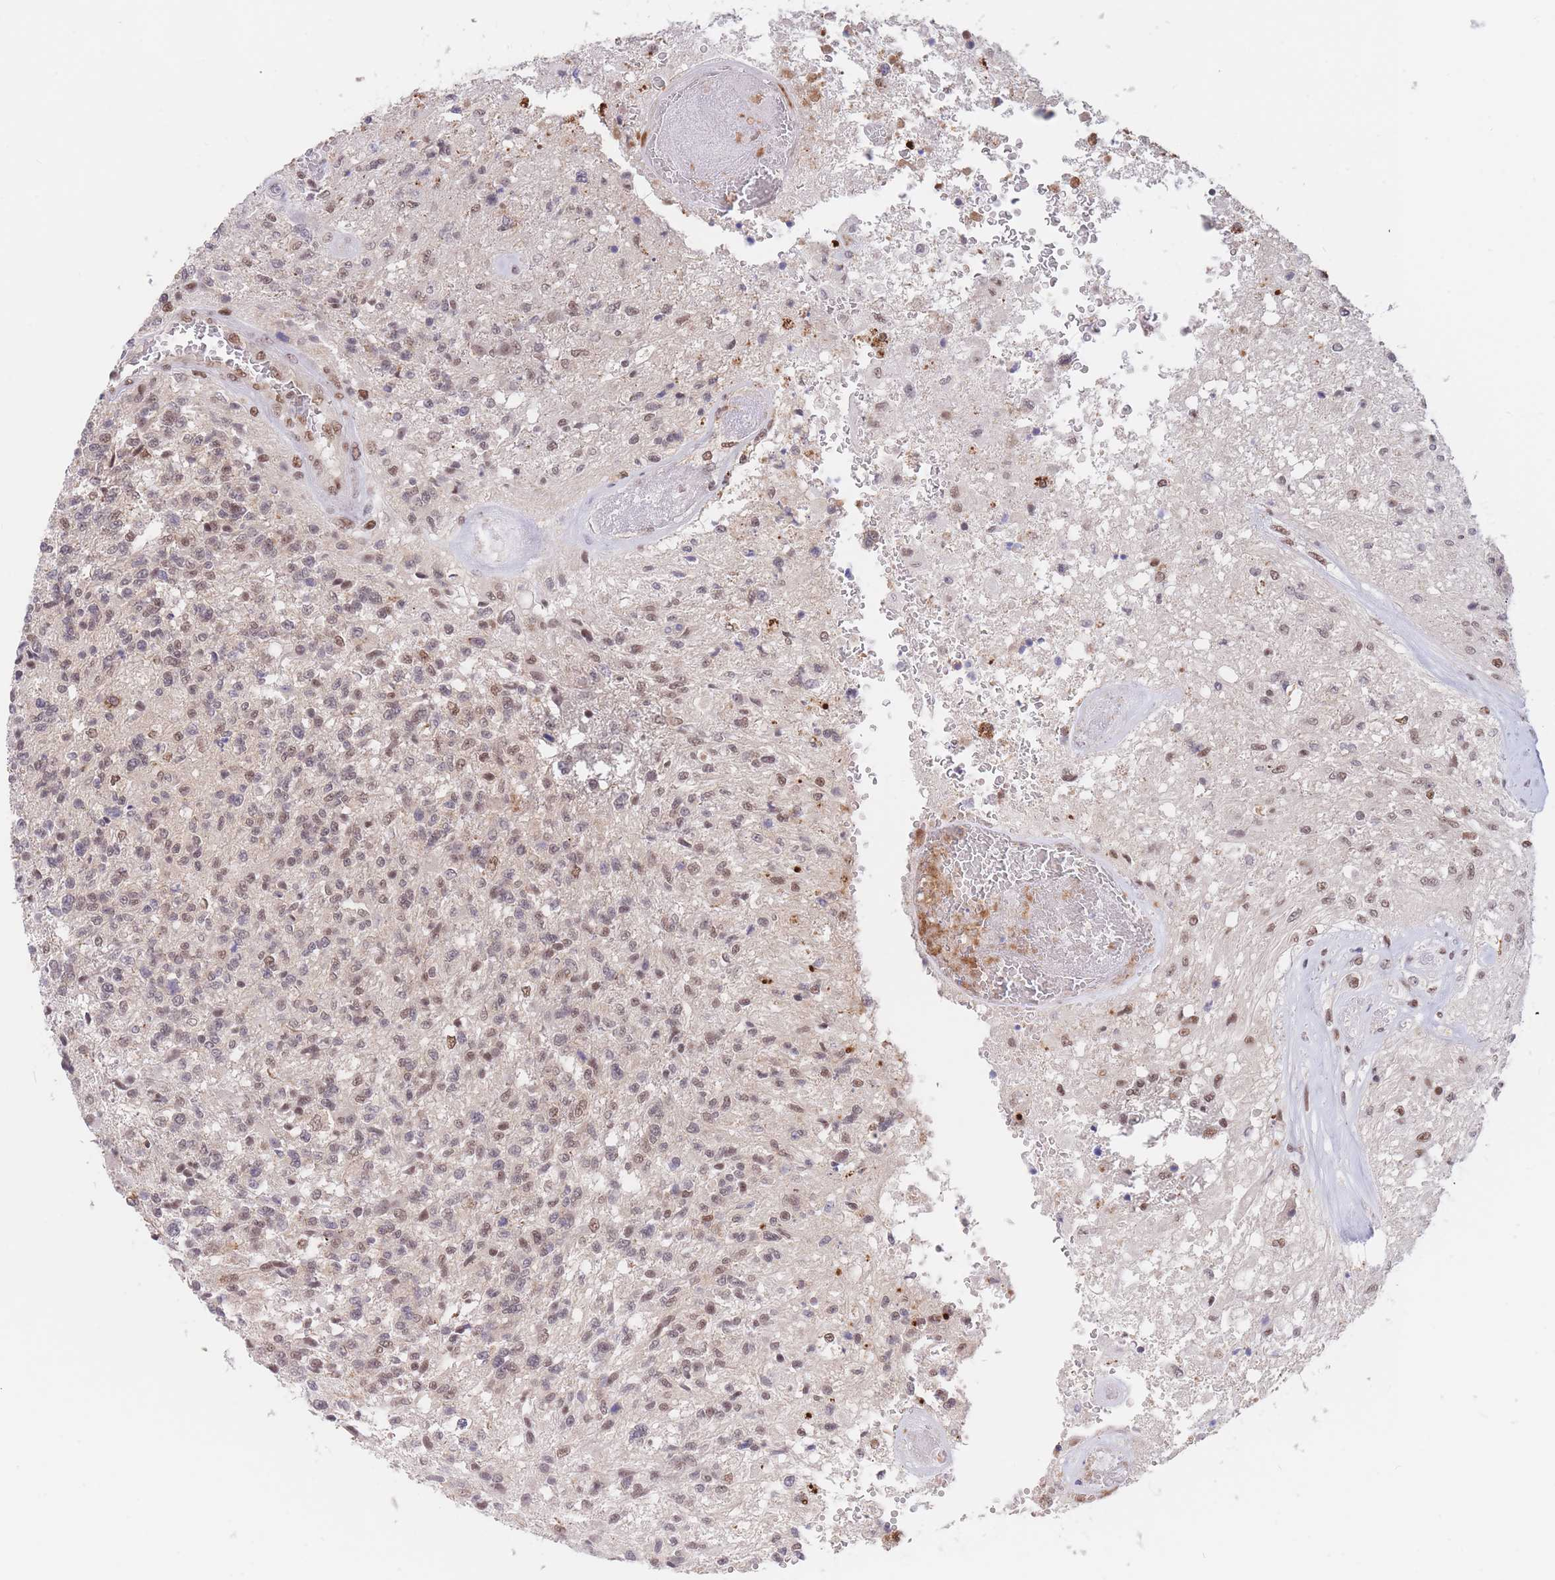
{"staining": {"intensity": "moderate", "quantity": ">75%", "location": "nuclear"}, "tissue": "glioma", "cell_type": "Tumor cells", "image_type": "cancer", "snomed": [{"axis": "morphology", "description": "Glioma, malignant, High grade"}, {"axis": "topography", "description": "Brain"}], "caption": "A brown stain highlights moderate nuclear positivity of a protein in malignant high-grade glioma tumor cells.", "gene": "SMAD9", "patient": {"sex": "male", "age": 56}}